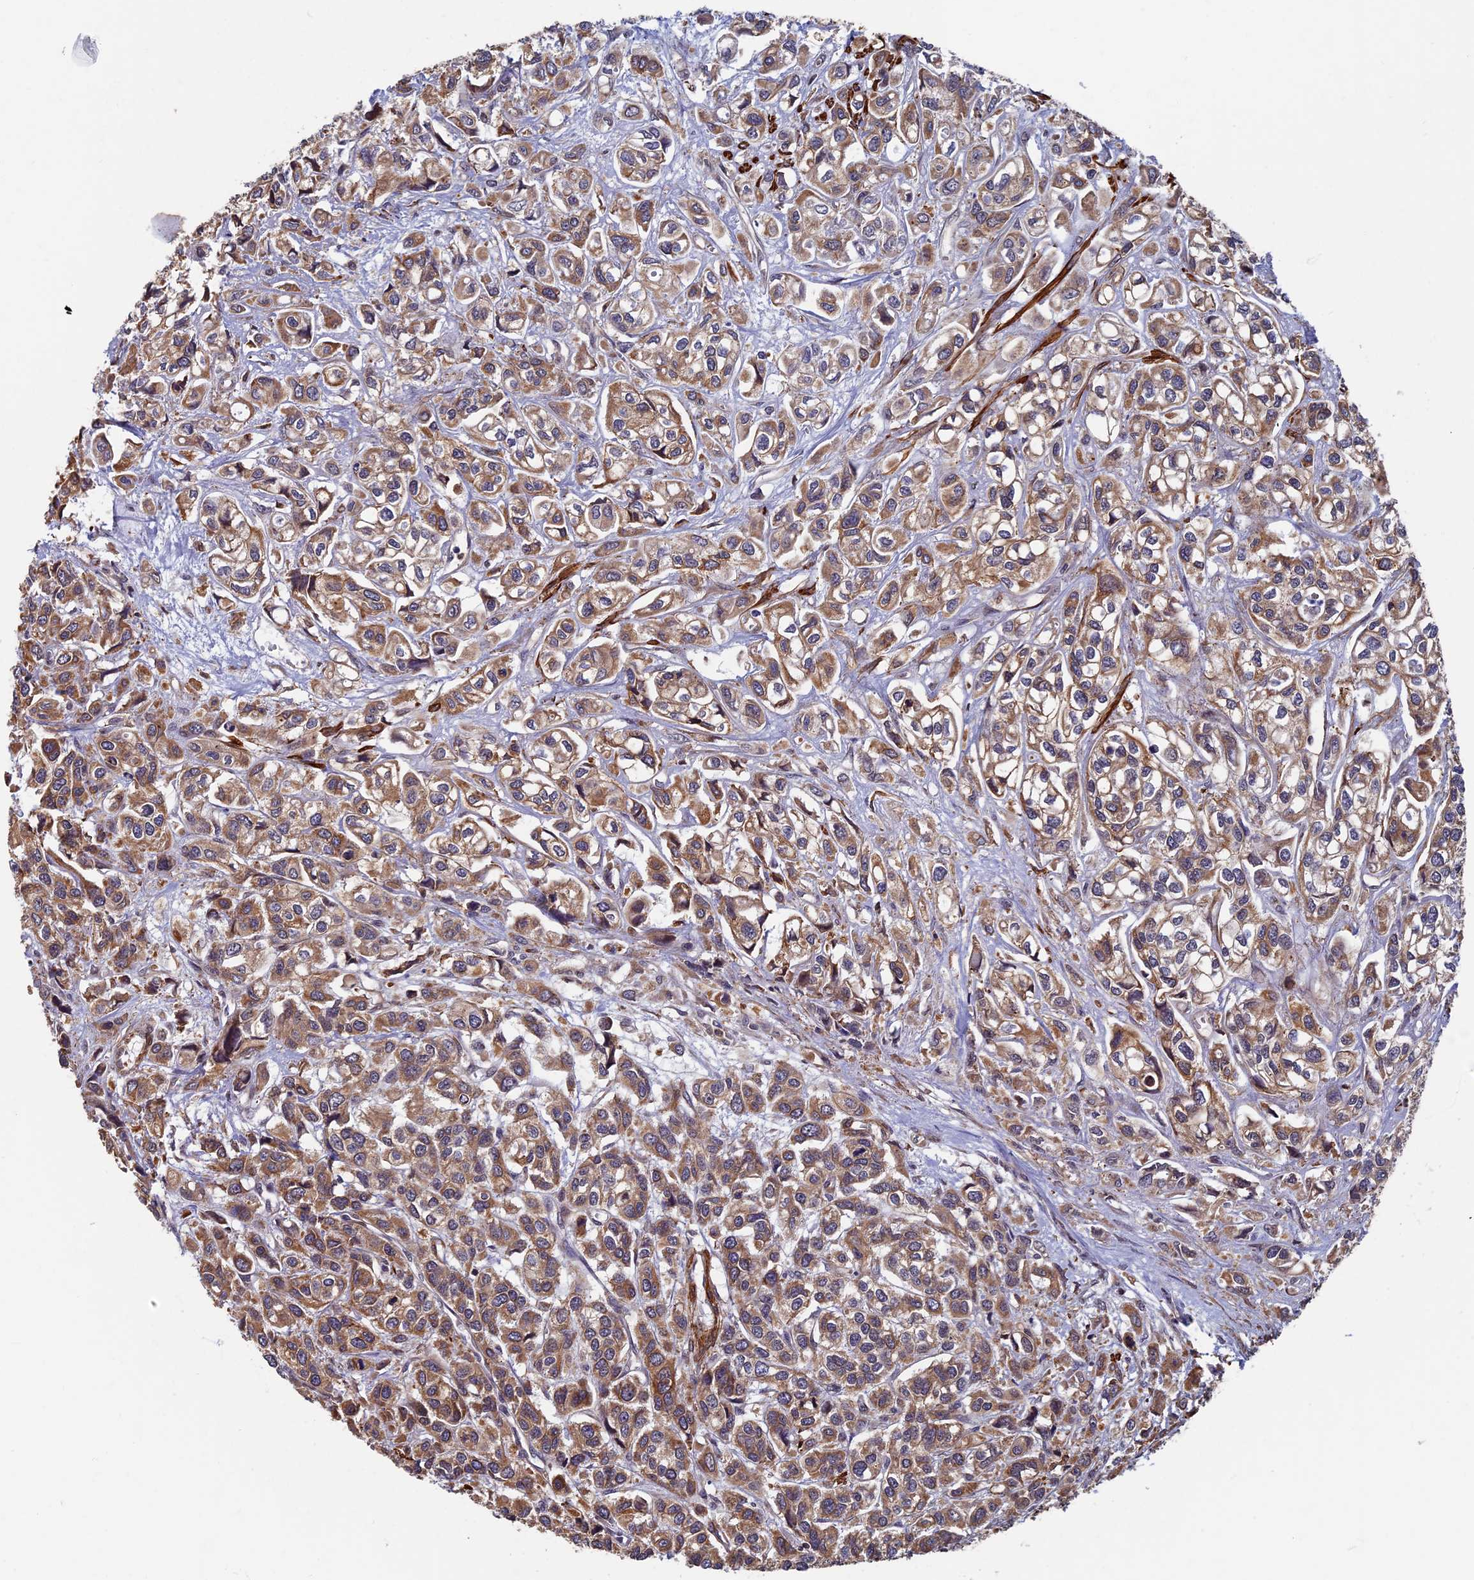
{"staining": {"intensity": "moderate", "quantity": "25%-75%", "location": "cytoplasmic/membranous"}, "tissue": "urothelial cancer", "cell_type": "Tumor cells", "image_type": "cancer", "snomed": [{"axis": "morphology", "description": "Urothelial carcinoma, High grade"}, {"axis": "topography", "description": "Urinary bladder"}], "caption": "Urothelial carcinoma (high-grade) tissue shows moderate cytoplasmic/membranous staining in approximately 25%-75% of tumor cells, visualized by immunohistochemistry.", "gene": "CTDP1", "patient": {"sex": "male", "age": 67}}